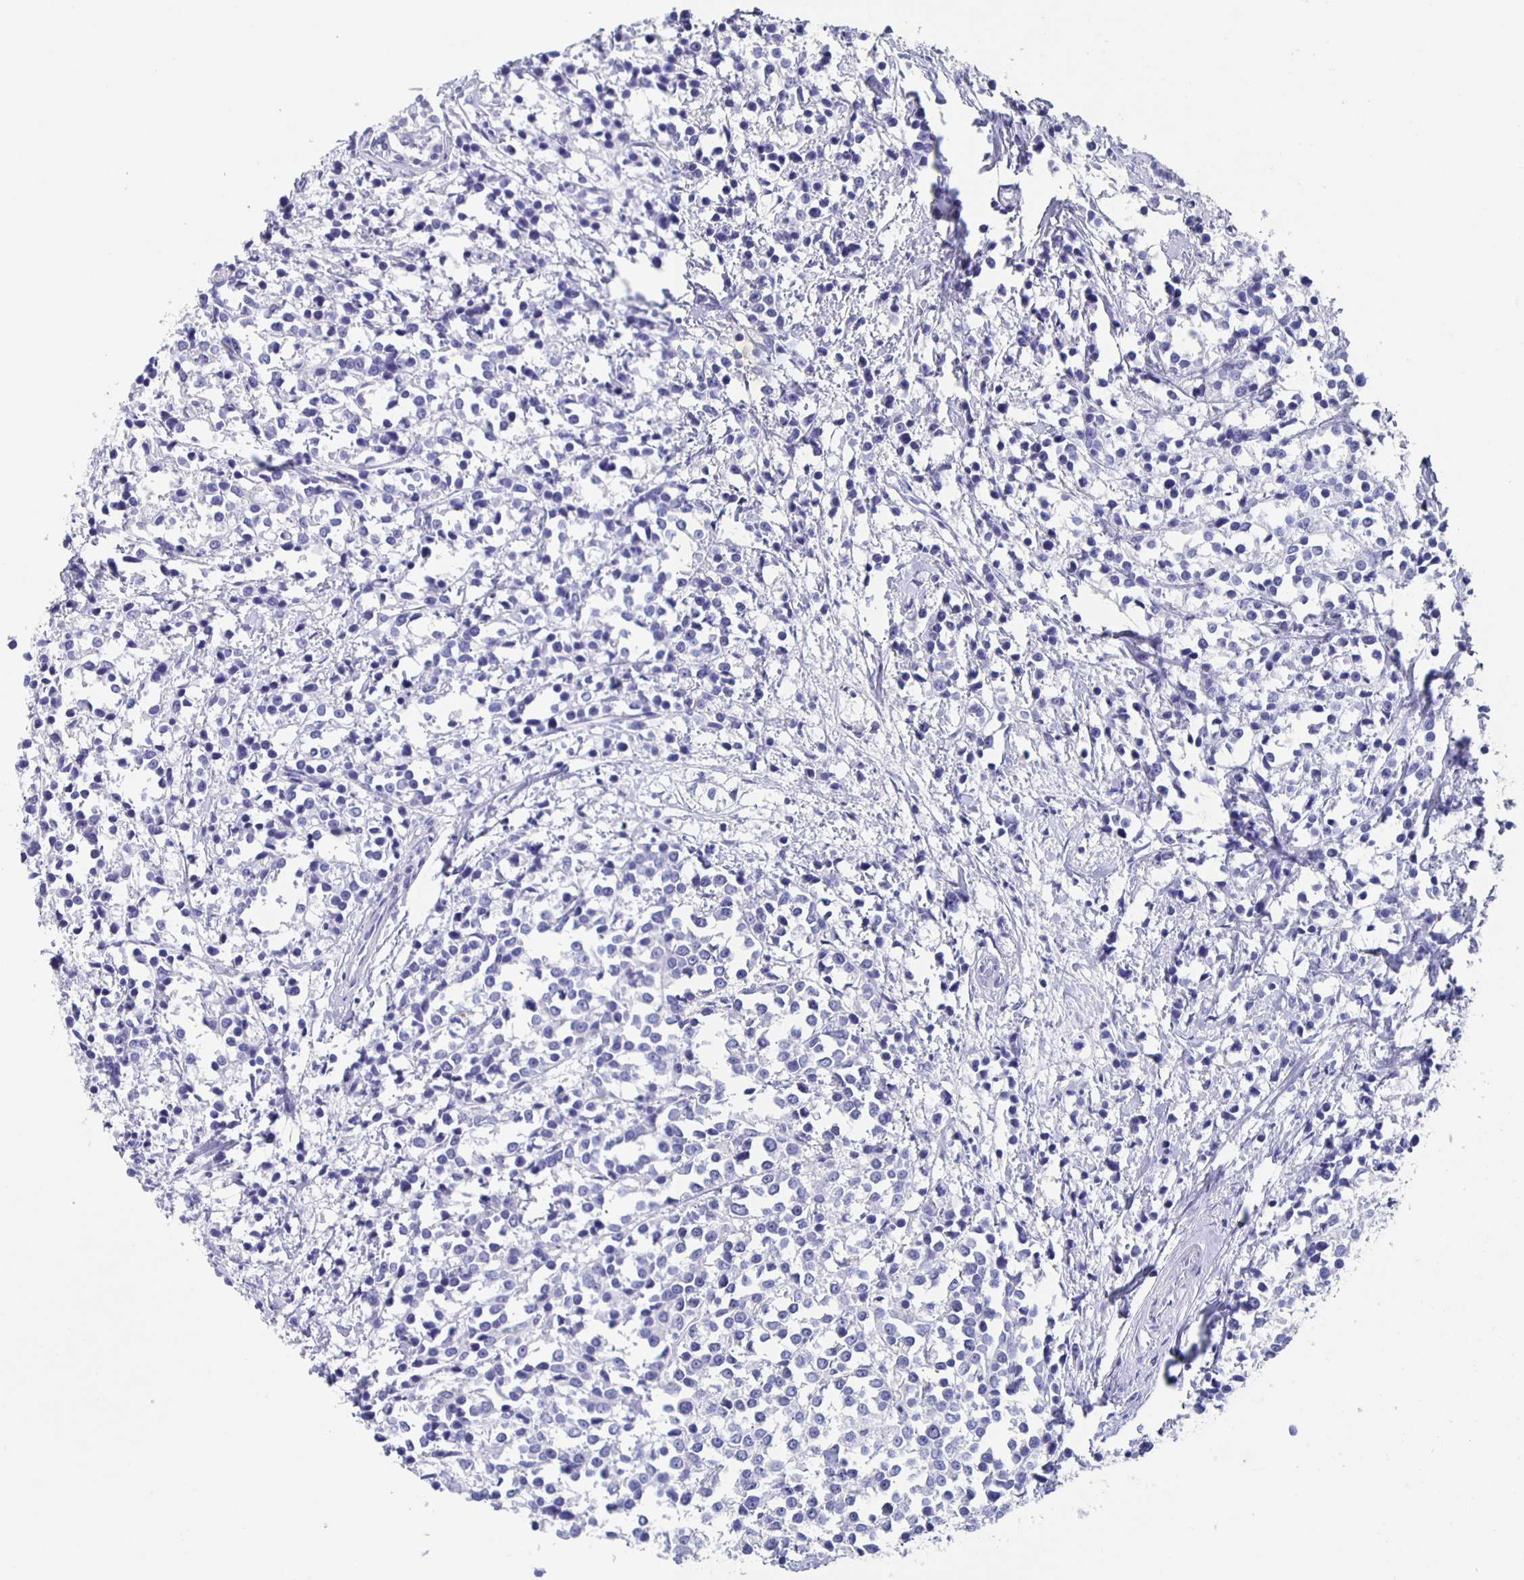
{"staining": {"intensity": "negative", "quantity": "none", "location": "none"}, "tissue": "breast cancer", "cell_type": "Tumor cells", "image_type": "cancer", "snomed": [{"axis": "morphology", "description": "Duct carcinoma"}, {"axis": "topography", "description": "Breast"}], "caption": "The histopathology image shows no staining of tumor cells in invasive ductal carcinoma (breast).", "gene": "SLC34A2", "patient": {"sex": "female", "age": 80}}